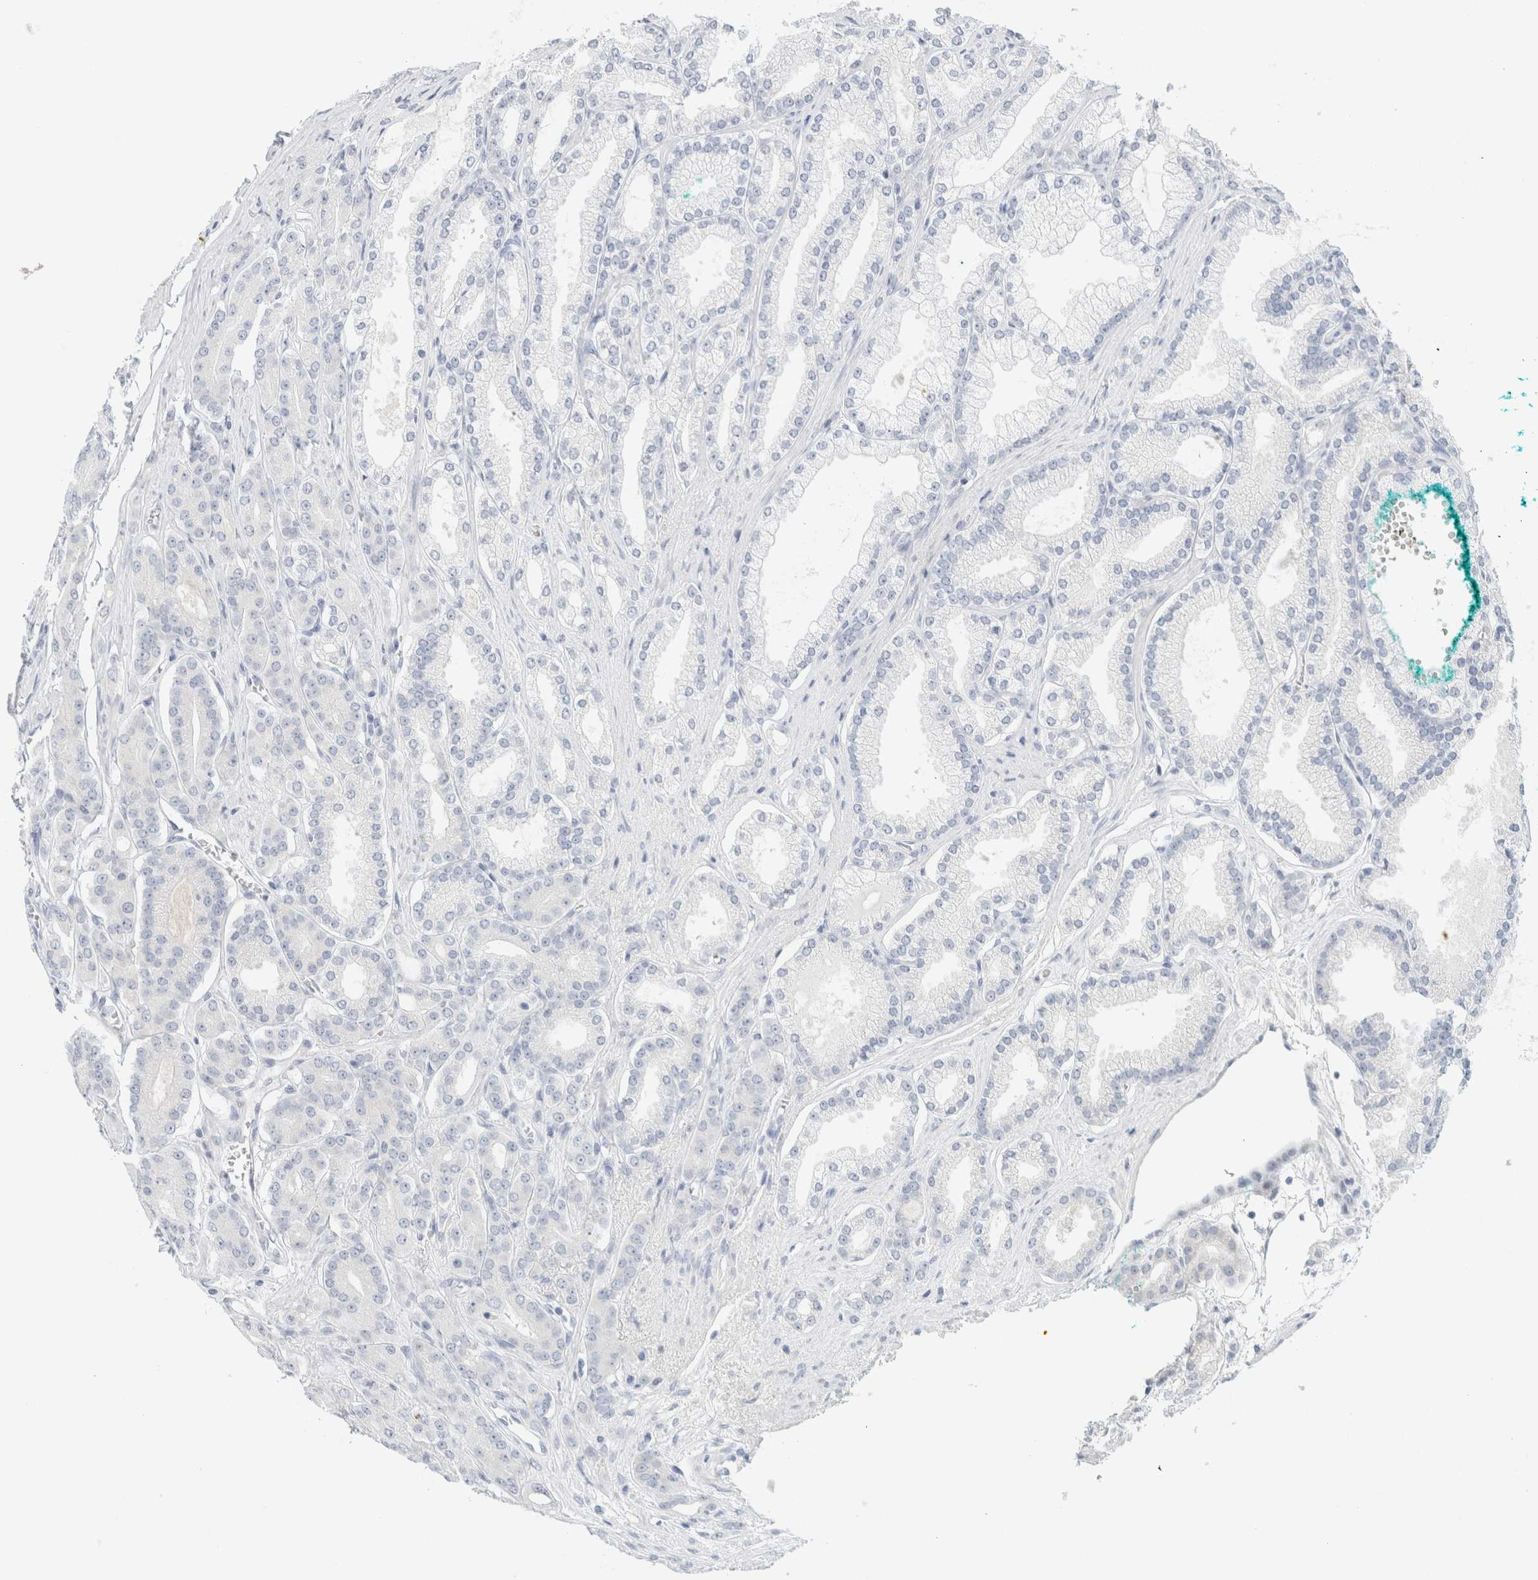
{"staining": {"intensity": "negative", "quantity": "none", "location": "none"}, "tissue": "prostate cancer", "cell_type": "Tumor cells", "image_type": "cancer", "snomed": [{"axis": "morphology", "description": "Adenocarcinoma, High grade"}, {"axis": "topography", "description": "Prostate"}], "caption": "High power microscopy image of an immunohistochemistry (IHC) image of high-grade adenocarcinoma (prostate), revealing no significant positivity in tumor cells.", "gene": "HEXD", "patient": {"sex": "male", "age": 71}}